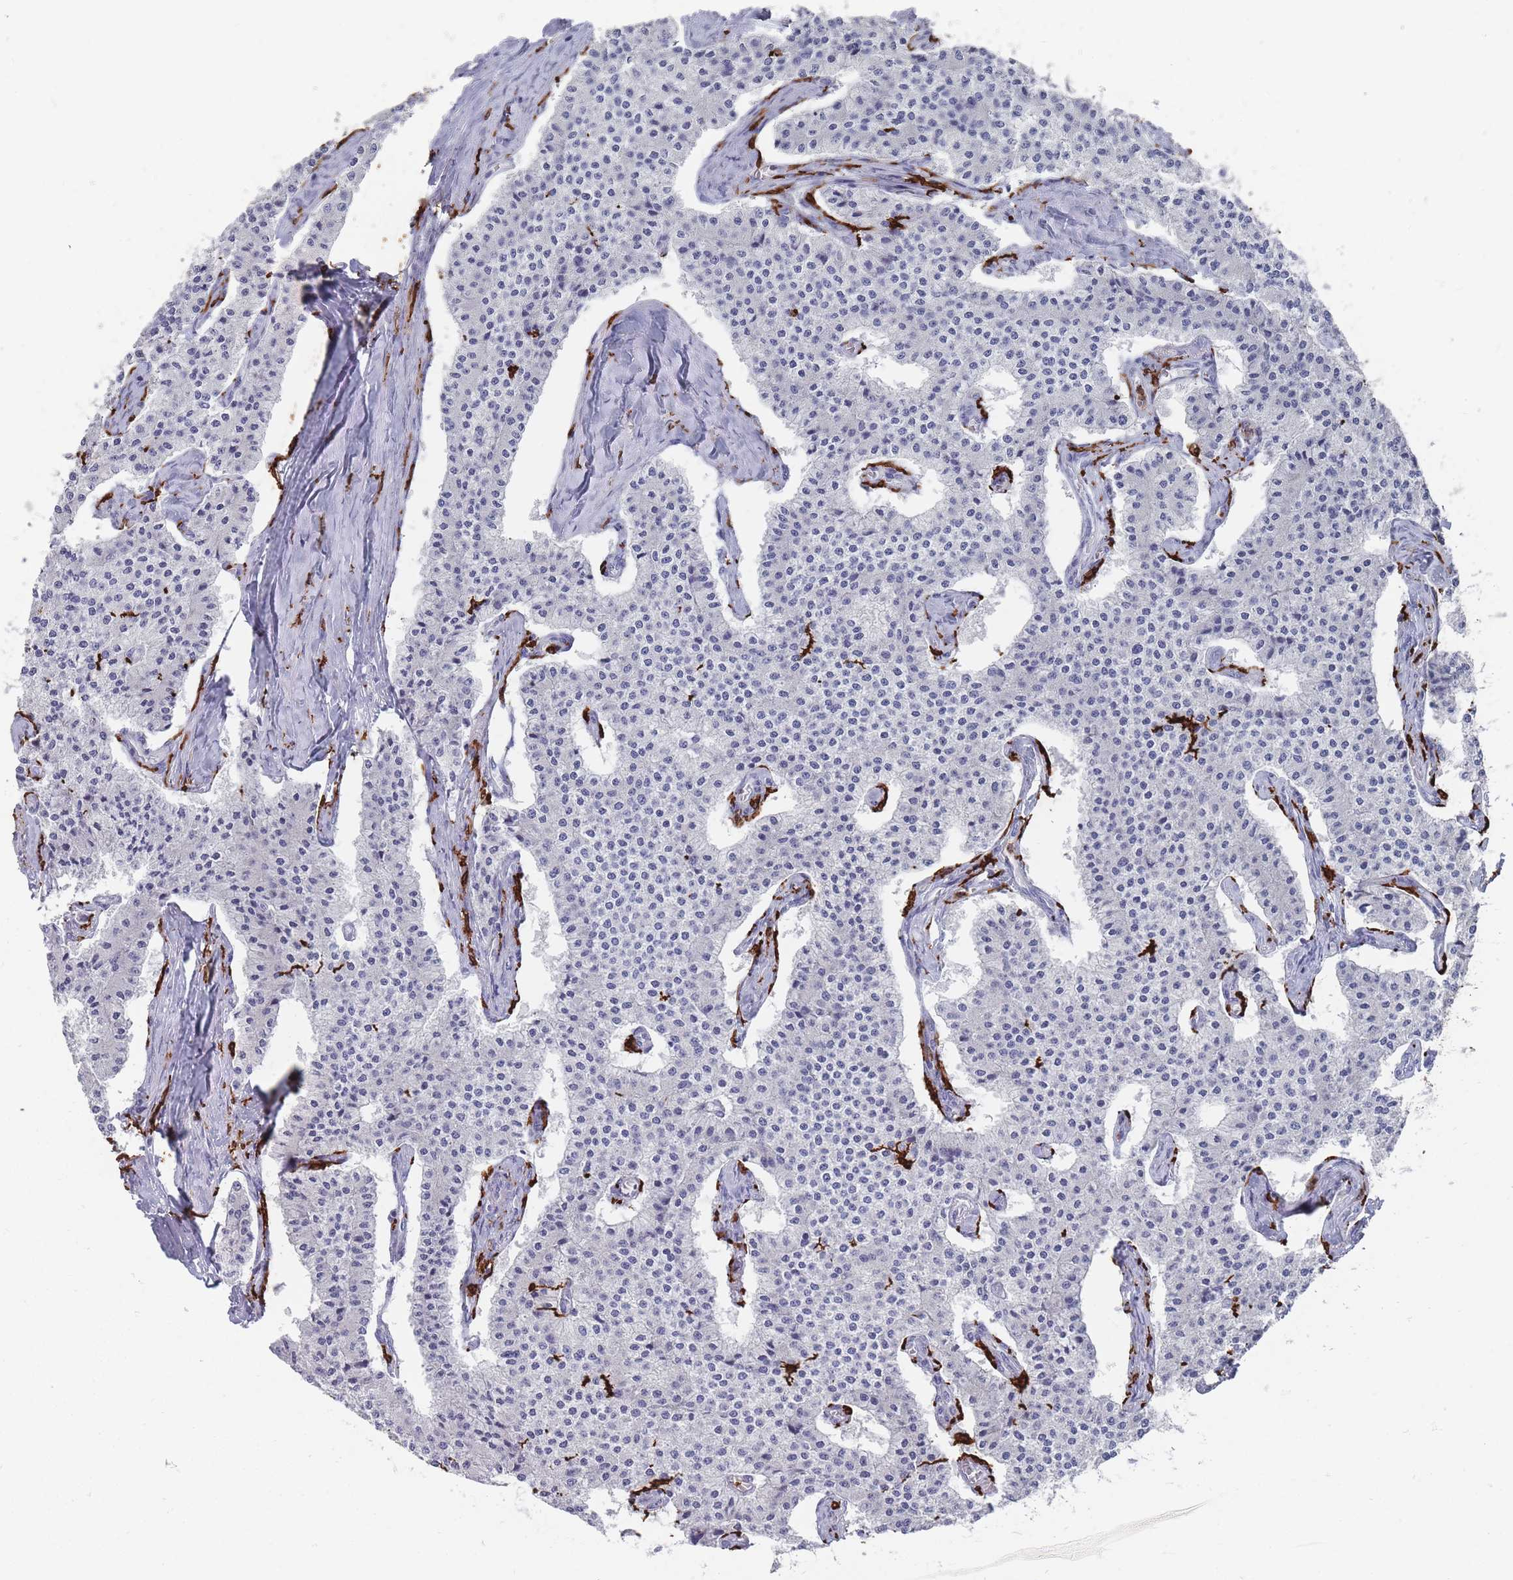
{"staining": {"intensity": "negative", "quantity": "none", "location": "none"}, "tissue": "carcinoid", "cell_type": "Tumor cells", "image_type": "cancer", "snomed": [{"axis": "morphology", "description": "Carcinoid, malignant, NOS"}, {"axis": "topography", "description": "Colon"}], "caption": "Tumor cells are negative for brown protein staining in carcinoid (malignant). The staining was performed using DAB (3,3'-diaminobenzidine) to visualize the protein expression in brown, while the nuclei were stained in blue with hematoxylin (Magnification: 20x).", "gene": "AIF1", "patient": {"sex": "female", "age": 52}}